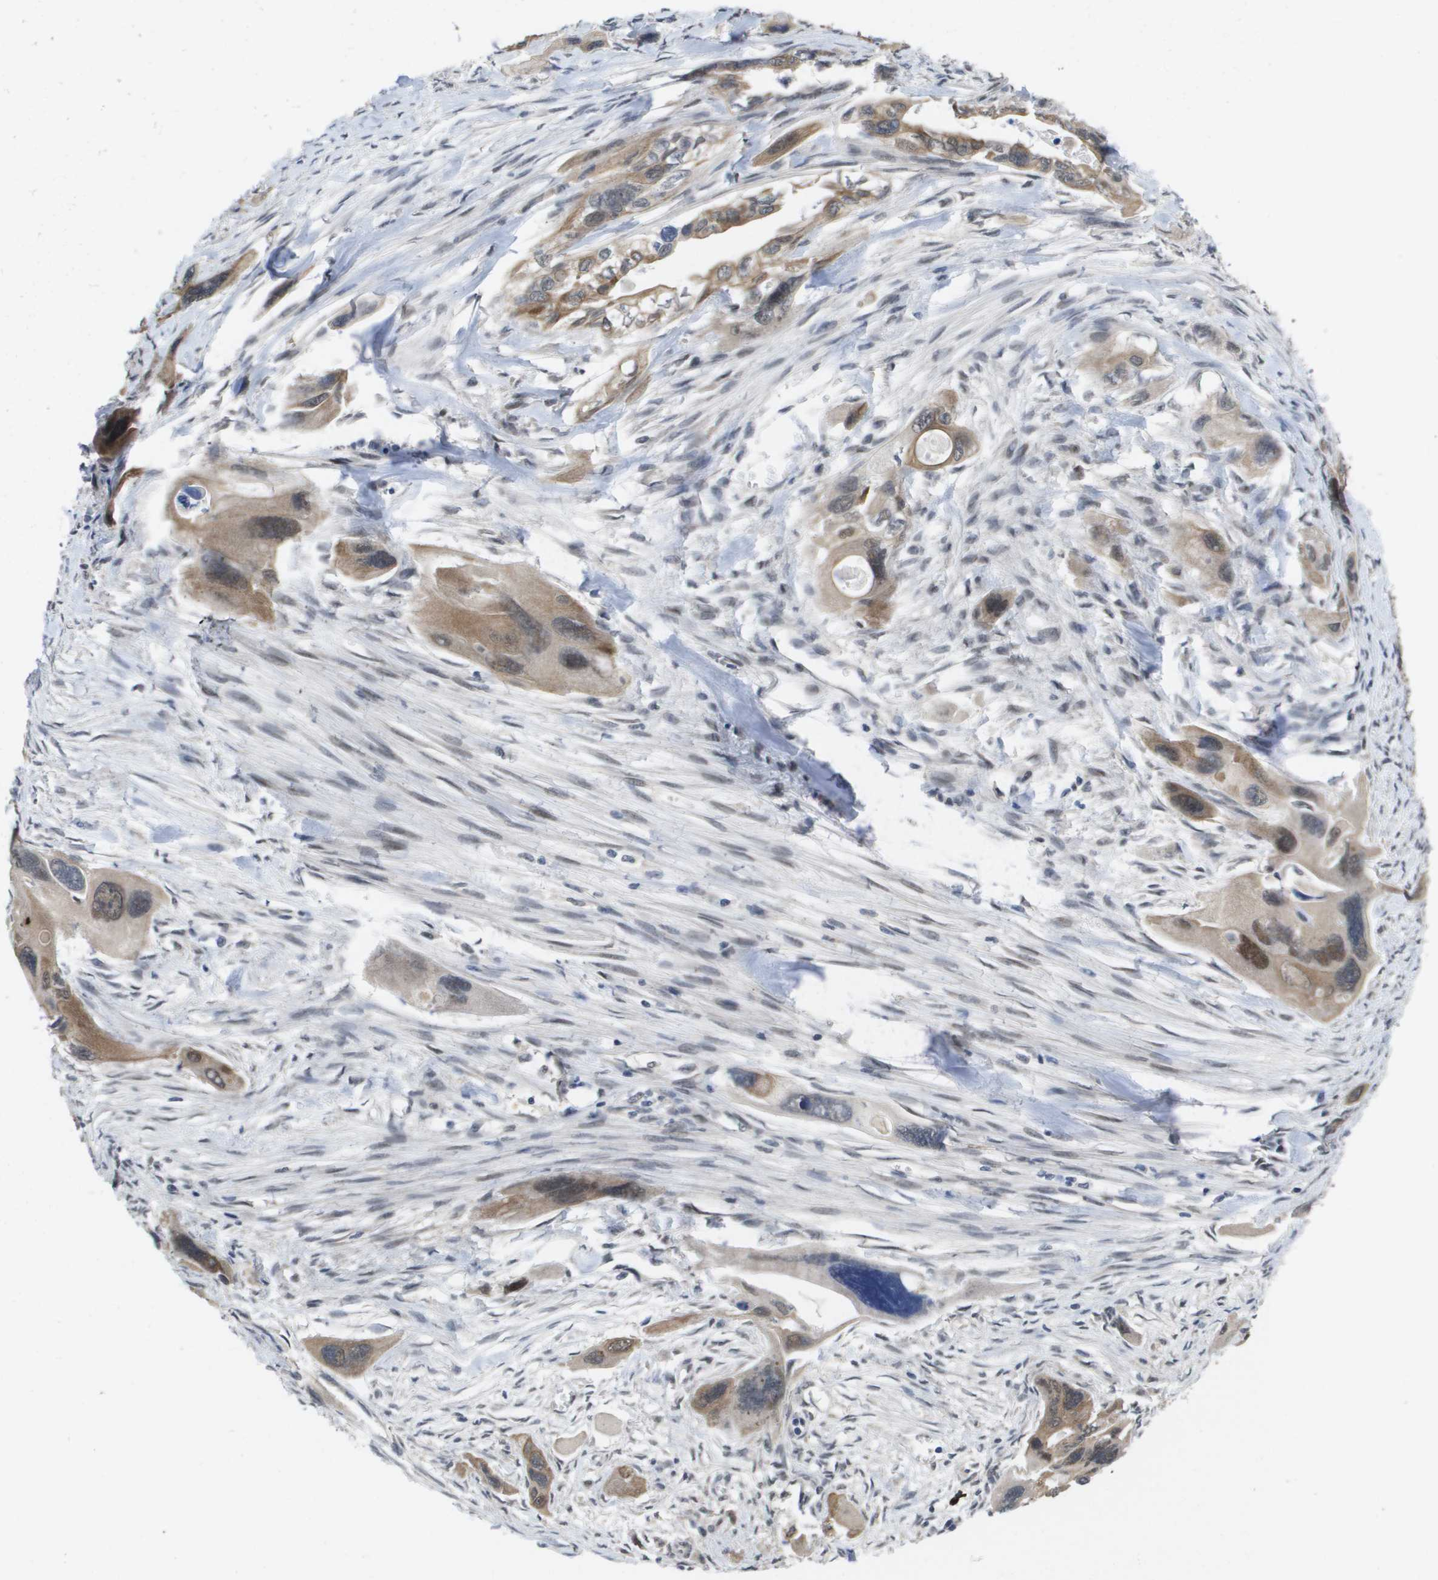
{"staining": {"intensity": "moderate", "quantity": ">75%", "location": "cytoplasmic/membranous,nuclear"}, "tissue": "pancreatic cancer", "cell_type": "Tumor cells", "image_type": "cancer", "snomed": [{"axis": "morphology", "description": "Adenocarcinoma, NOS"}, {"axis": "topography", "description": "Pancreas"}], "caption": "Moderate cytoplasmic/membranous and nuclear protein expression is appreciated in approximately >75% of tumor cells in adenocarcinoma (pancreatic).", "gene": "AMBRA1", "patient": {"sex": "male", "age": 73}}